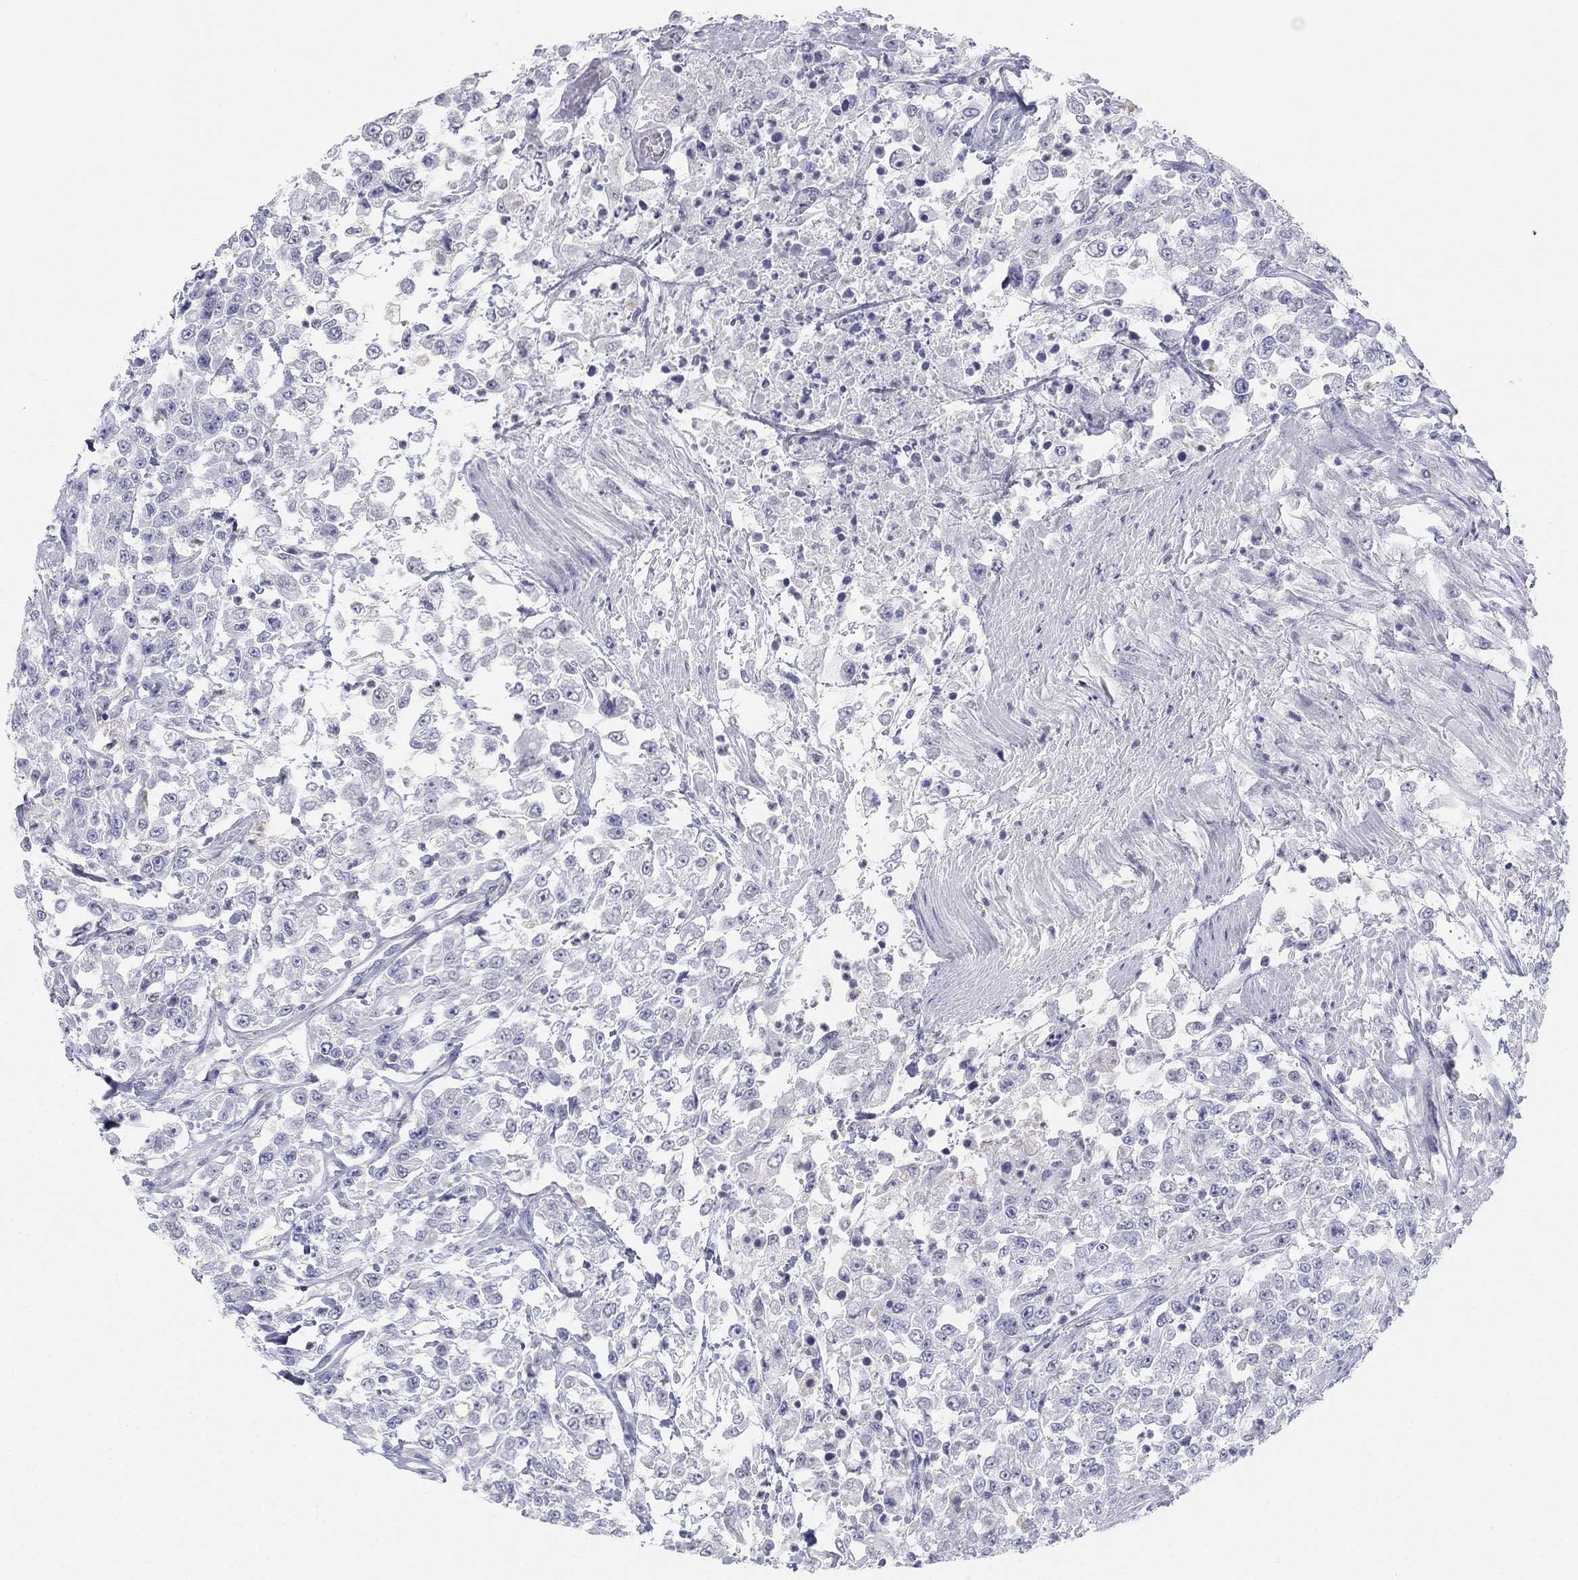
{"staining": {"intensity": "negative", "quantity": "none", "location": "none"}, "tissue": "urothelial cancer", "cell_type": "Tumor cells", "image_type": "cancer", "snomed": [{"axis": "morphology", "description": "Urothelial carcinoma, High grade"}, {"axis": "topography", "description": "Urinary bladder"}], "caption": "Tumor cells are negative for protein expression in human urothelial carcinoma (high-grade).", "gene": "PDXK", "patient": {"sex": "male", "age": 46}}